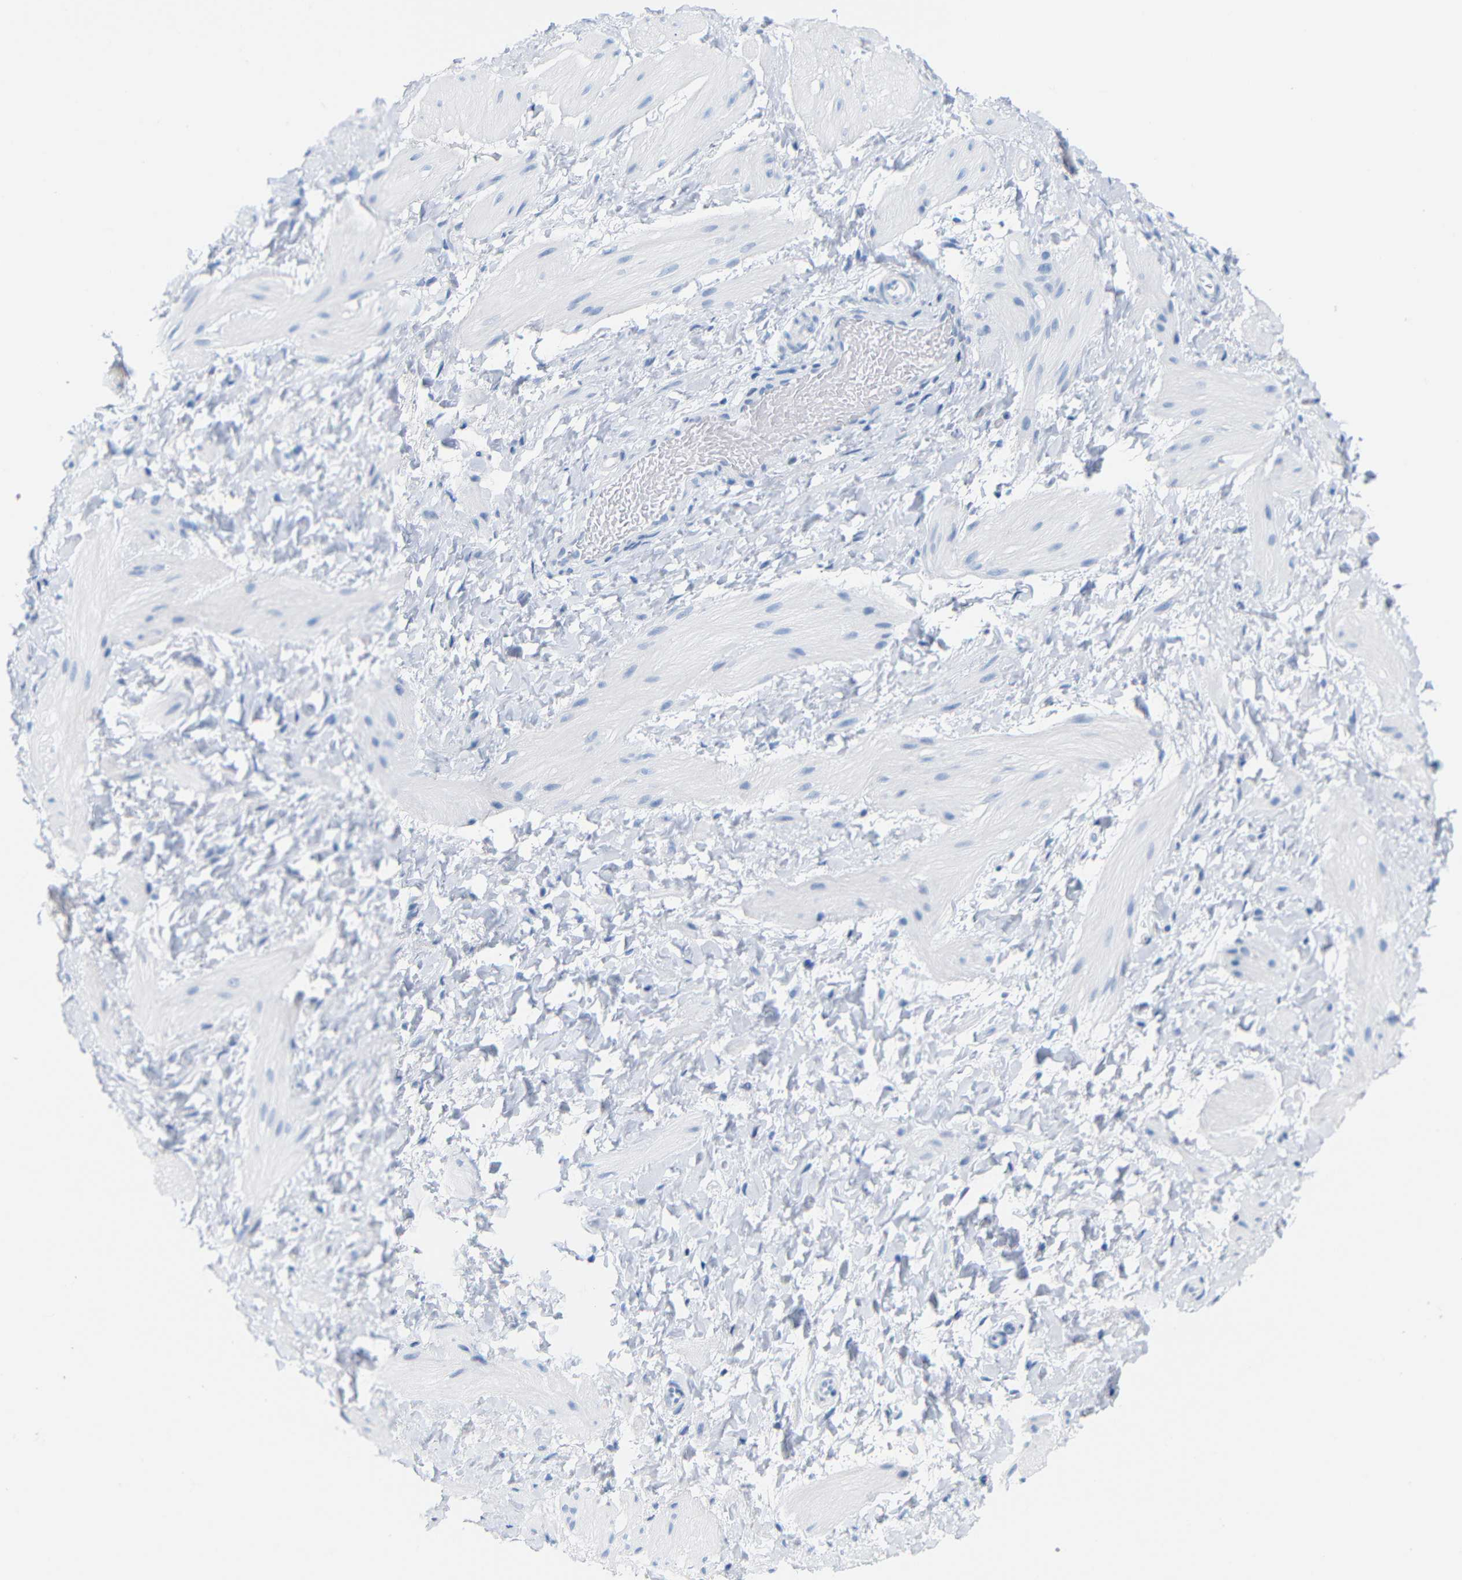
{"staining": {"intensity": "negative", "quantity": "none", "location": "none"}, "tissue": "smooth muscle", "cell_type": "Smooth muscle cells", "image_type": "normal", "snomed": [{"axis": "morphology", "description": "Normal tissue, NOS"}, {"axis": "topography", "description": "Smooth muscle"}], "caption": "An immunohistochemistry micrograph of unremarkable smooth muscle is shown. There is no staining in smooth muscle cells of smooth muscle. (Brightfield microscopy of DAB (3,3'-diaminobenzidine) IHC at high magnification).", "gene": "MT1A", "patient": {"sex": "male", "age": 16}}